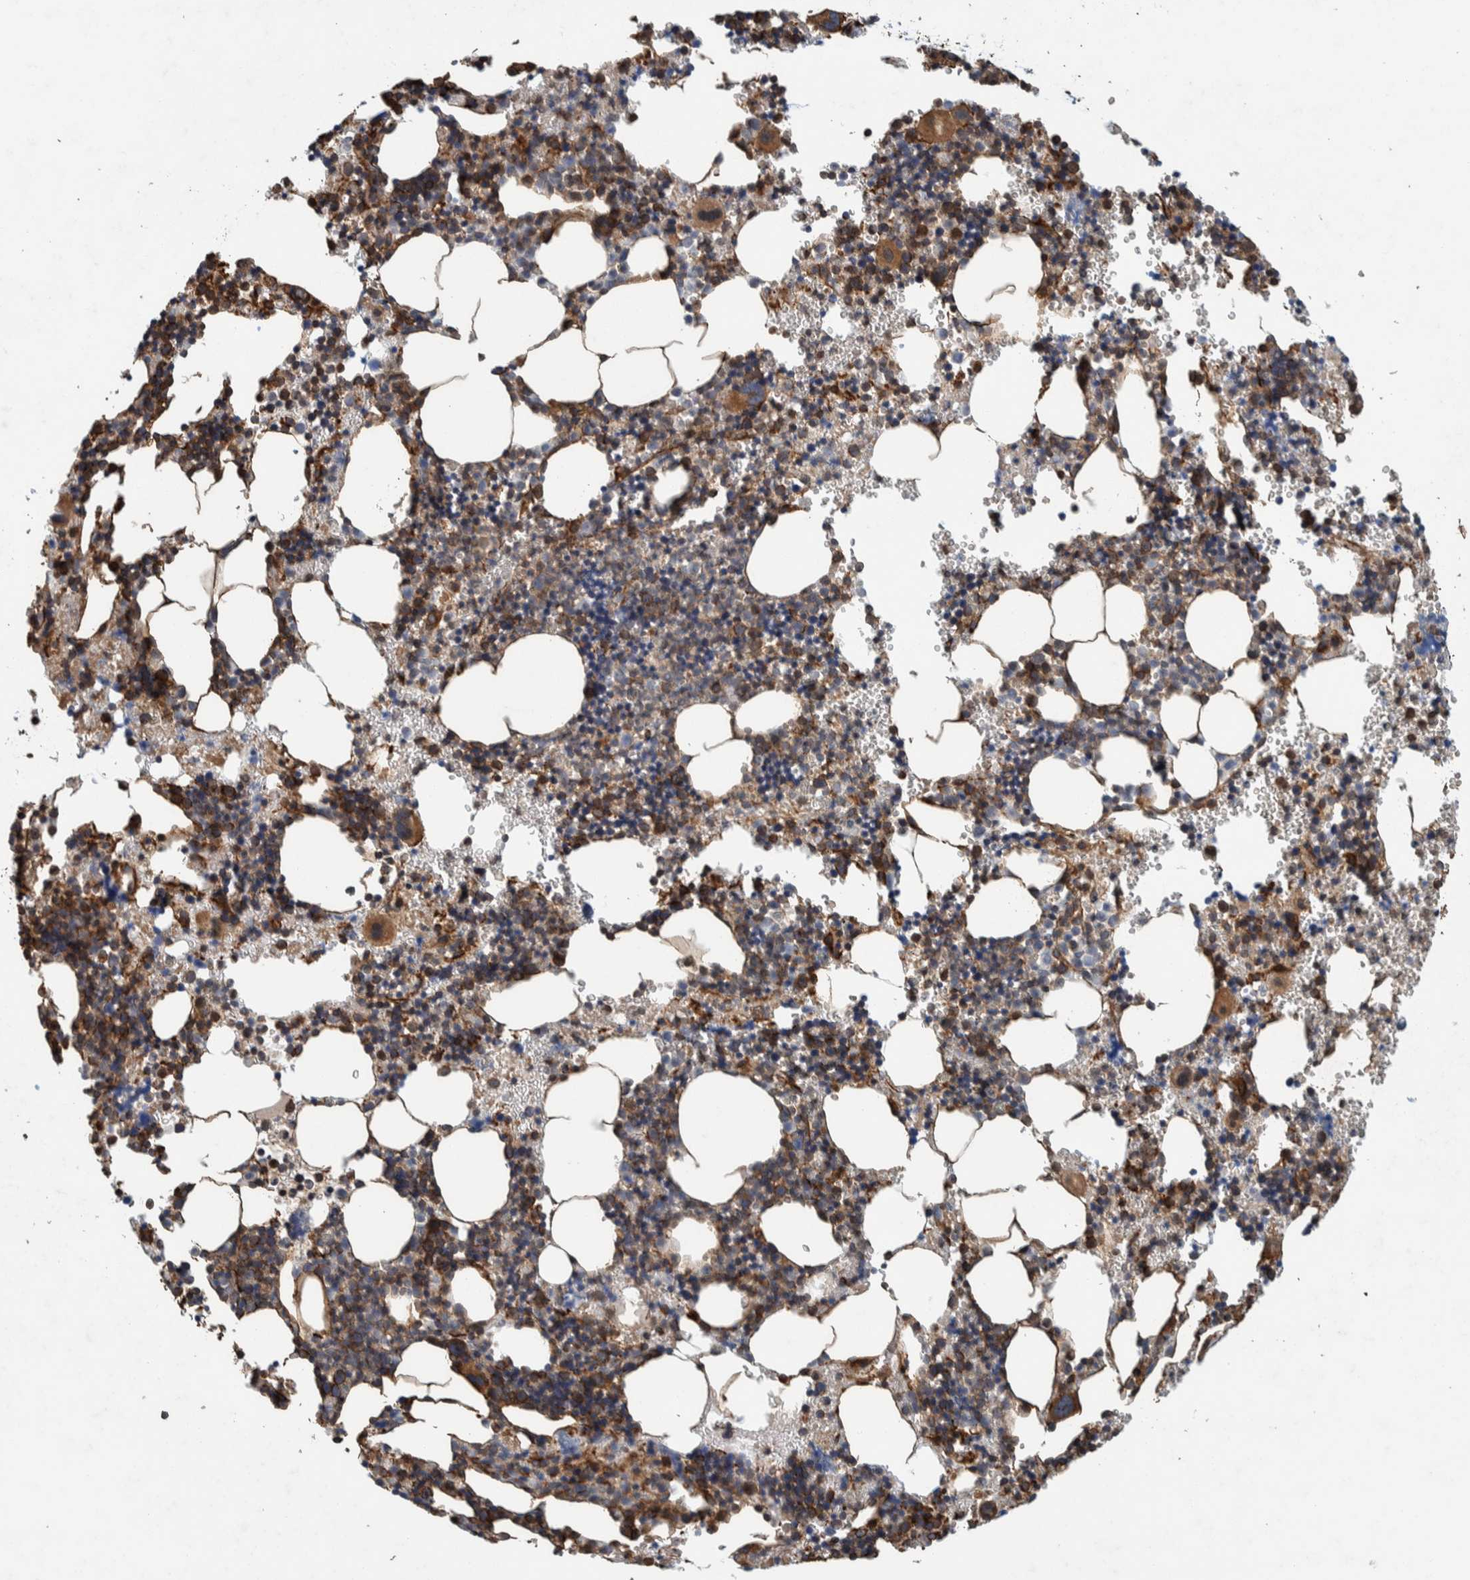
{"staining": {"intensity": "moderate", "quantity": "25%-75%", "location": "cytoplasmic/membranous"}, "tissue": "bone marrow", "cell_type": "Hematopoietic cells", "image_type": "normal", "snomed": [{"axis": "morphology", "description": "Normal tissue, NOS"}, {"axis": "morphology", "description": "Inflammation, NOS"}, {"axis": "topography", "description": "Bone marrow"}], "caption": "Protein staining by immunohistochemistry reveals moderate cytoplasmic/membranous positivity in about 25%-75% of hematopoietic cells in normal bone marrow.", "gene": "PKD1L1", "patient": {"sex": "male", "age": 31}}